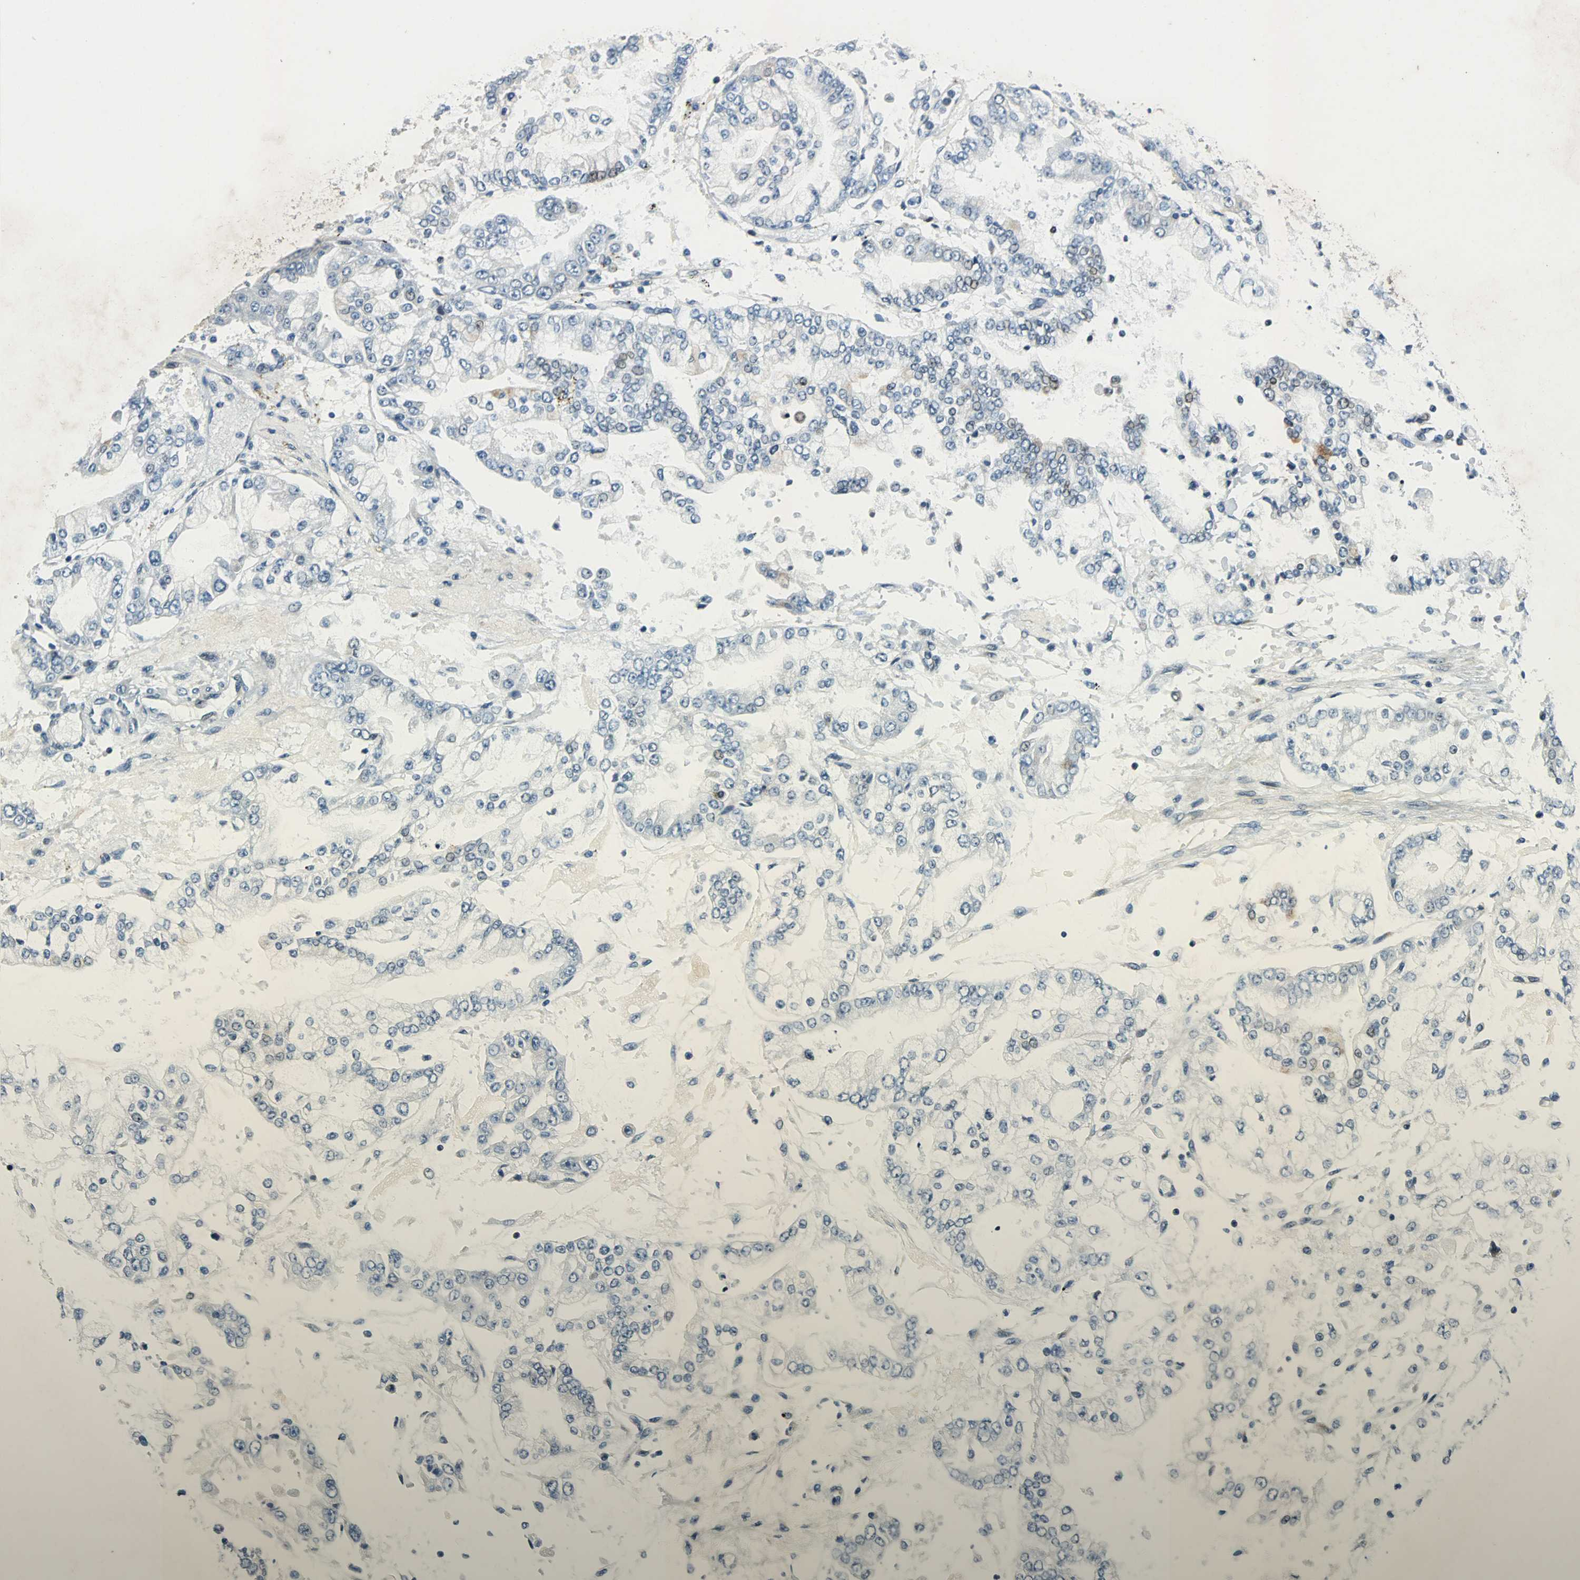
{"staining": {"intensity": "negative", "quantity": "none", "location": "none"}, "tissue": "stomach cancer", "cell_type": "Tumor cells", "image_type": "cancer", "snomed": [{"axis": "morphology", "description": "Adenocarcinoma, NOS"}, {"axis": "topography", "description": "Stomach"}], "caption": "This image is of stomach cancer stained with IHC to label a protein in brown with the nuclei are counter-stained blue. There is no positivity in tumor cells. (Stains: DAB (3,3'-diaminobenzidine) IHC with hematoxylin counter stain, Microscopy: brightfield microscopy at high magnification).", "gene": "AJUBA", "patient": {"sex": "male", "age": 76}}